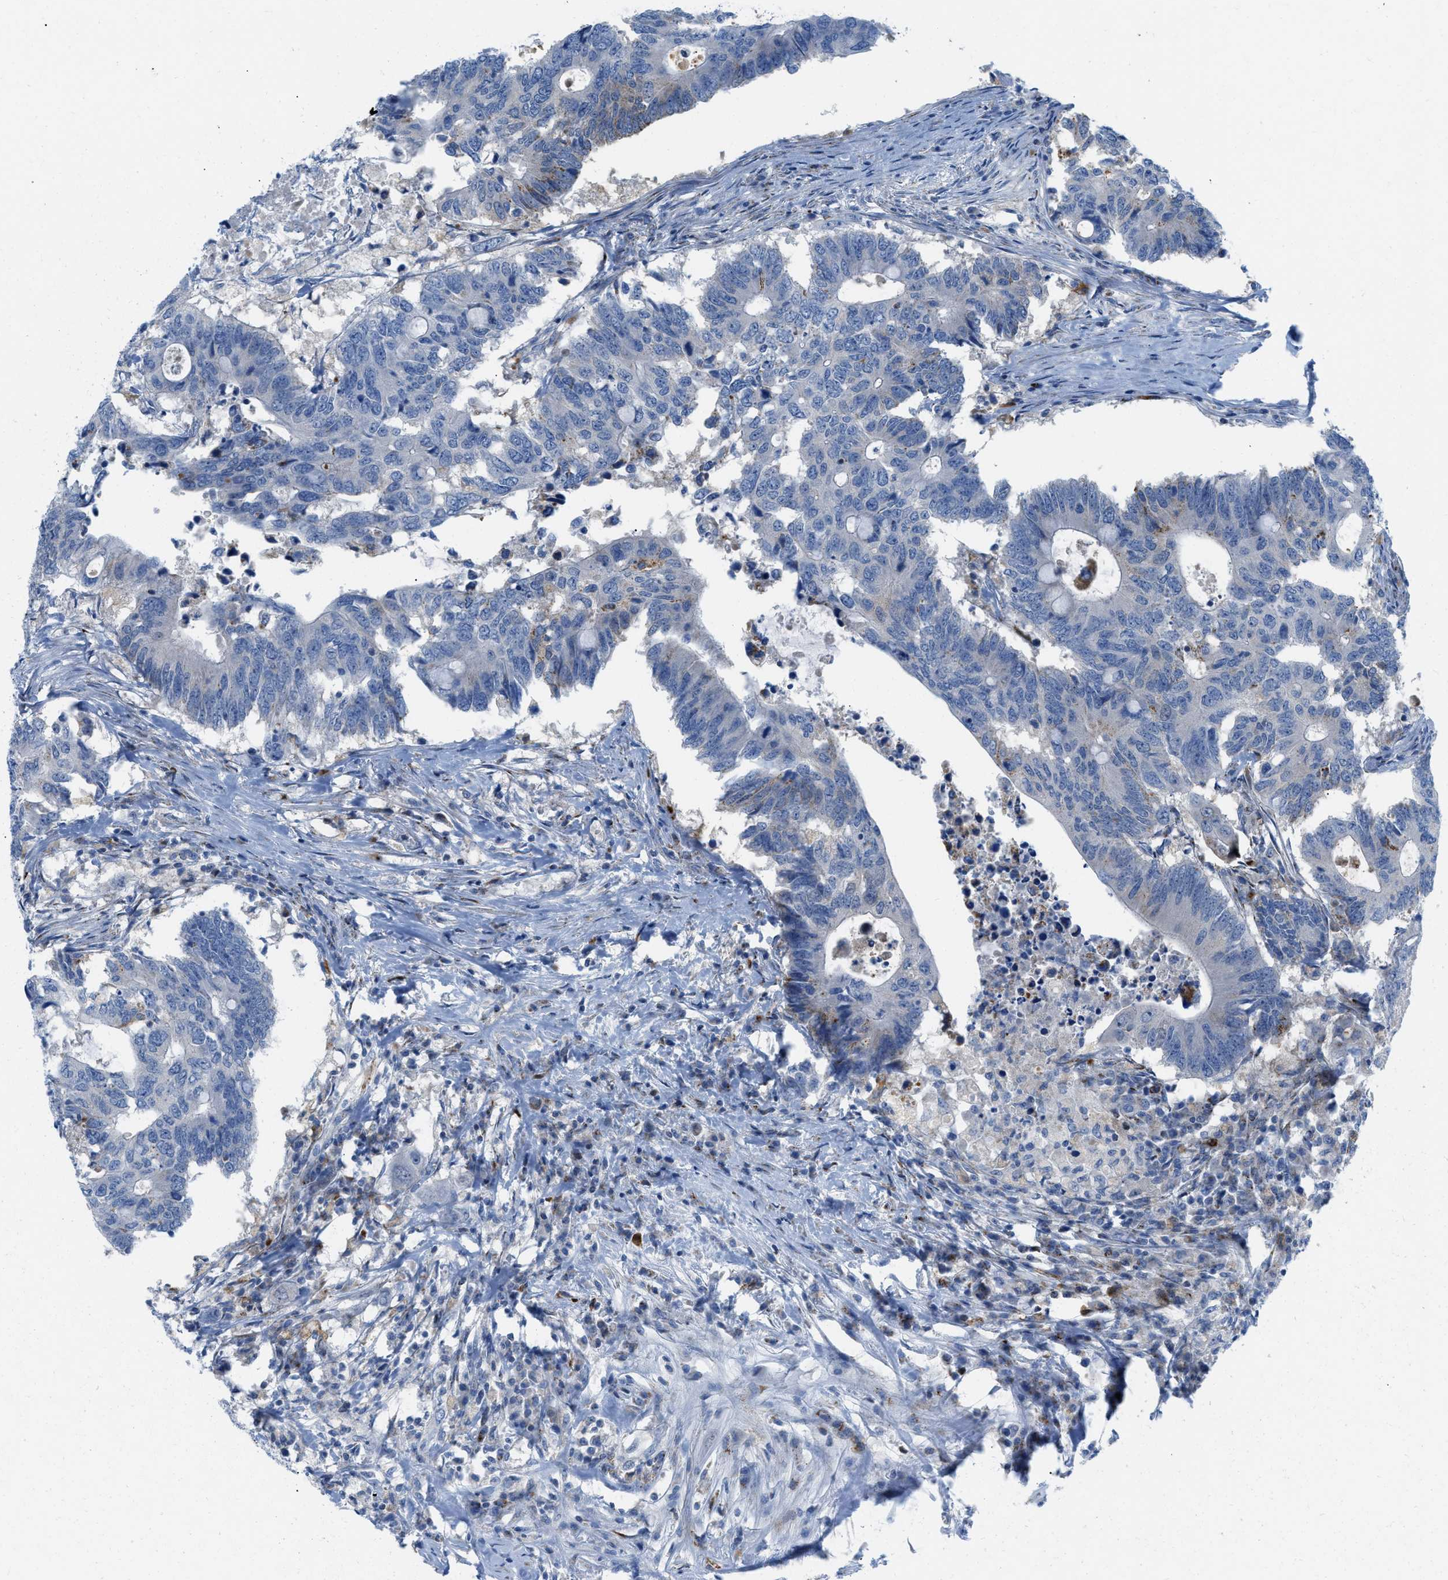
{"staining": {"intensity": "negative", "quantity": "none", "location": "none"}, "tissue": "colorectal cancer", "cell_type": "Tumor cells", "image_type": "cancer", "snomed": [{"axis": "morphology", "description": "Adenocarcinoma, NOS"}, {"axis": "topography", "description": "Colon"}], "caption": "Adenocarcinoma (colorectal) stained for a protein using immunohistochemistry (IHC) exhibits no staining tumor cells.", "gene": "RBBP9", "patient": {"sex": "male", "age": 71}}